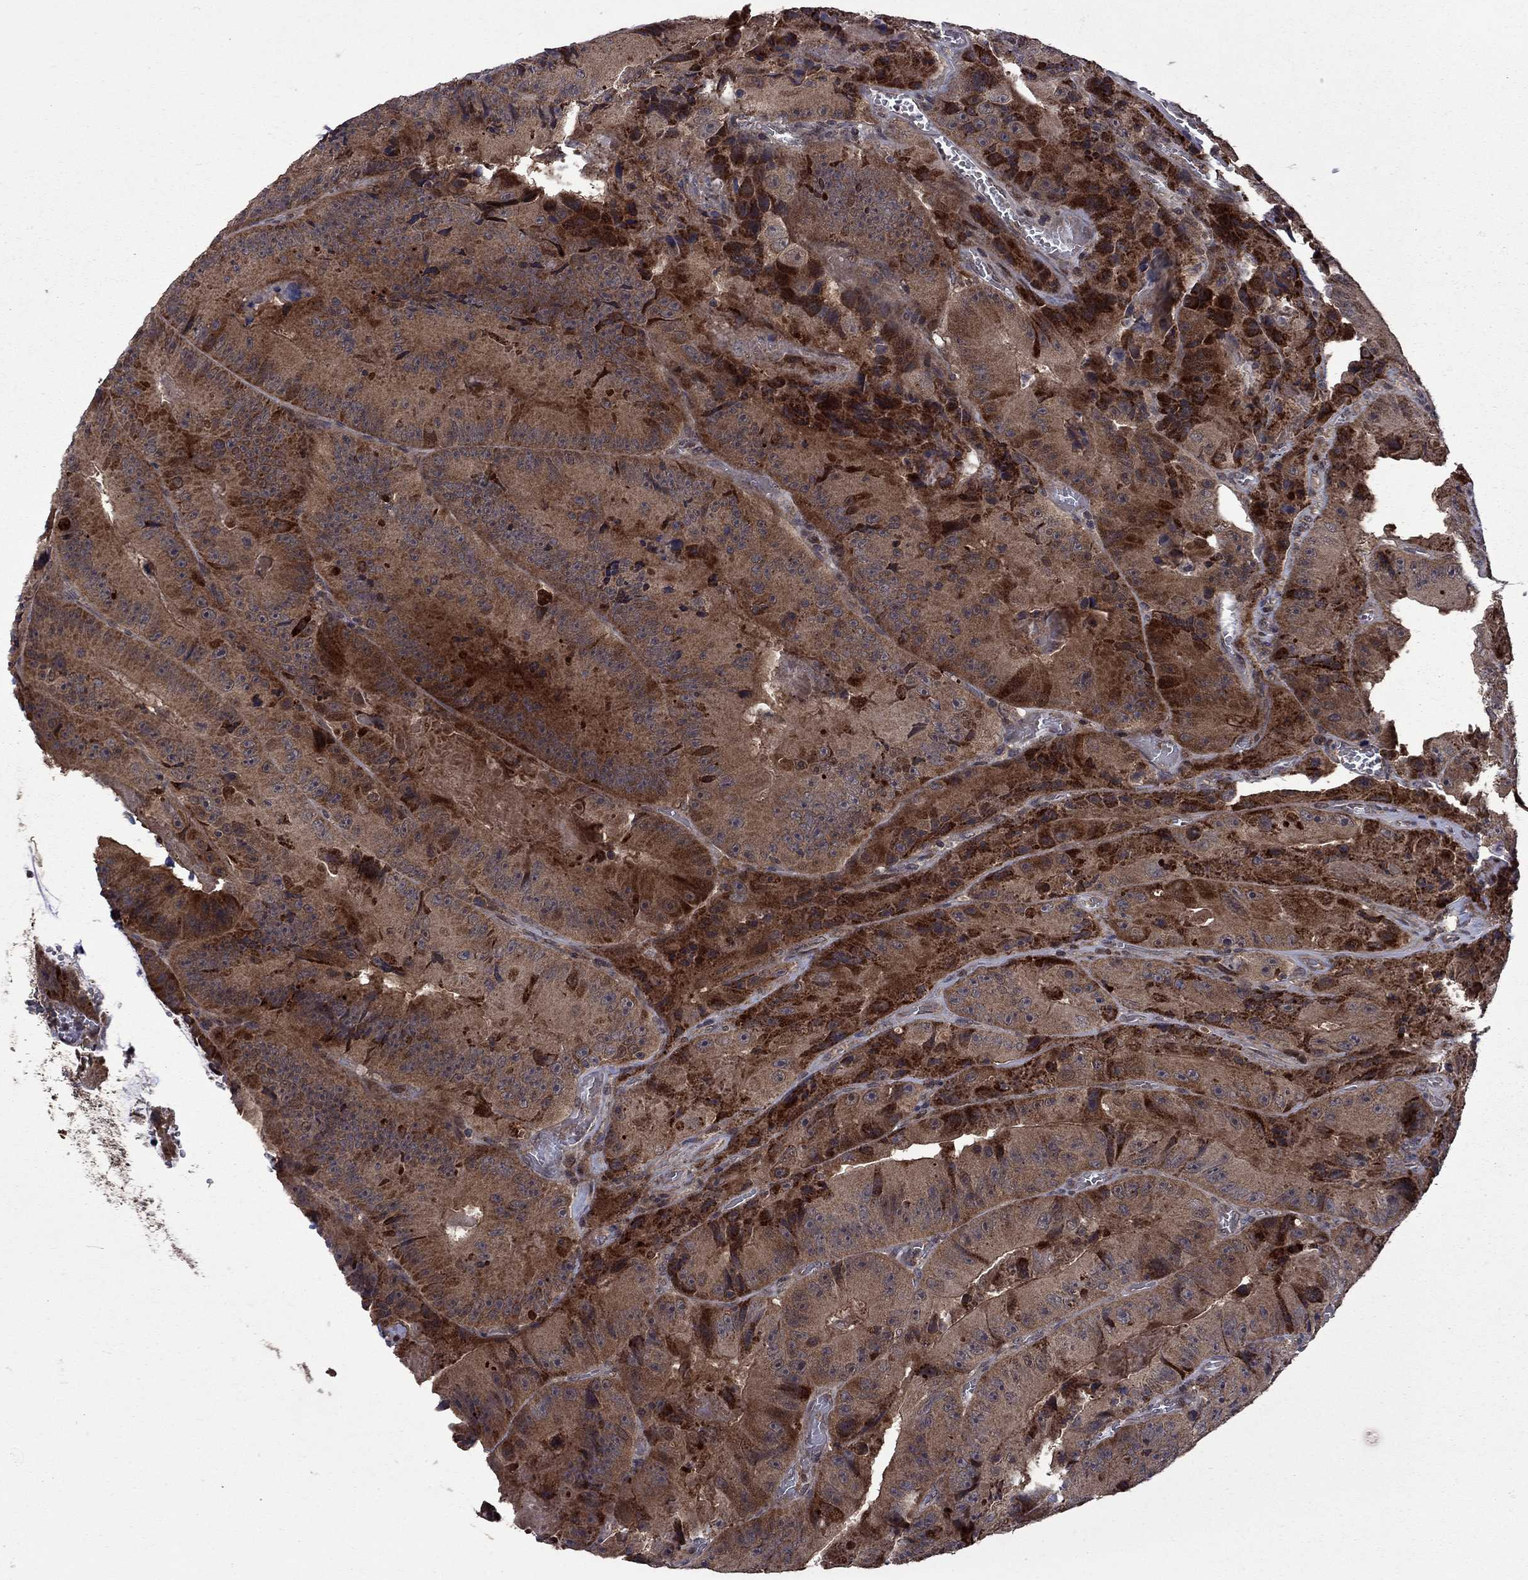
{"staining": {"intensity": "strong", "quantity": "25%-75%", "location": "cytoplasmic/membranous"}, "tissue": "colorectal cancer", "cell_type": "Tumor cells", "image_type": "cancer", "snomed": [{"axis": "morphology", "description": "Adenocarcinoma, NOS"}, {"axis": "topography", "description": "Colon"}], "caption": "The photomicrograph demonstrates immunohistochemical staining of colorectal cancer (adenocarcinoma). There is strong cytoplasmic/membranous positivity is appreciated in approximately 25%-75% of tumor cells.", "gene": "IPP", "patient": {"sex": "female", "age": 86}}